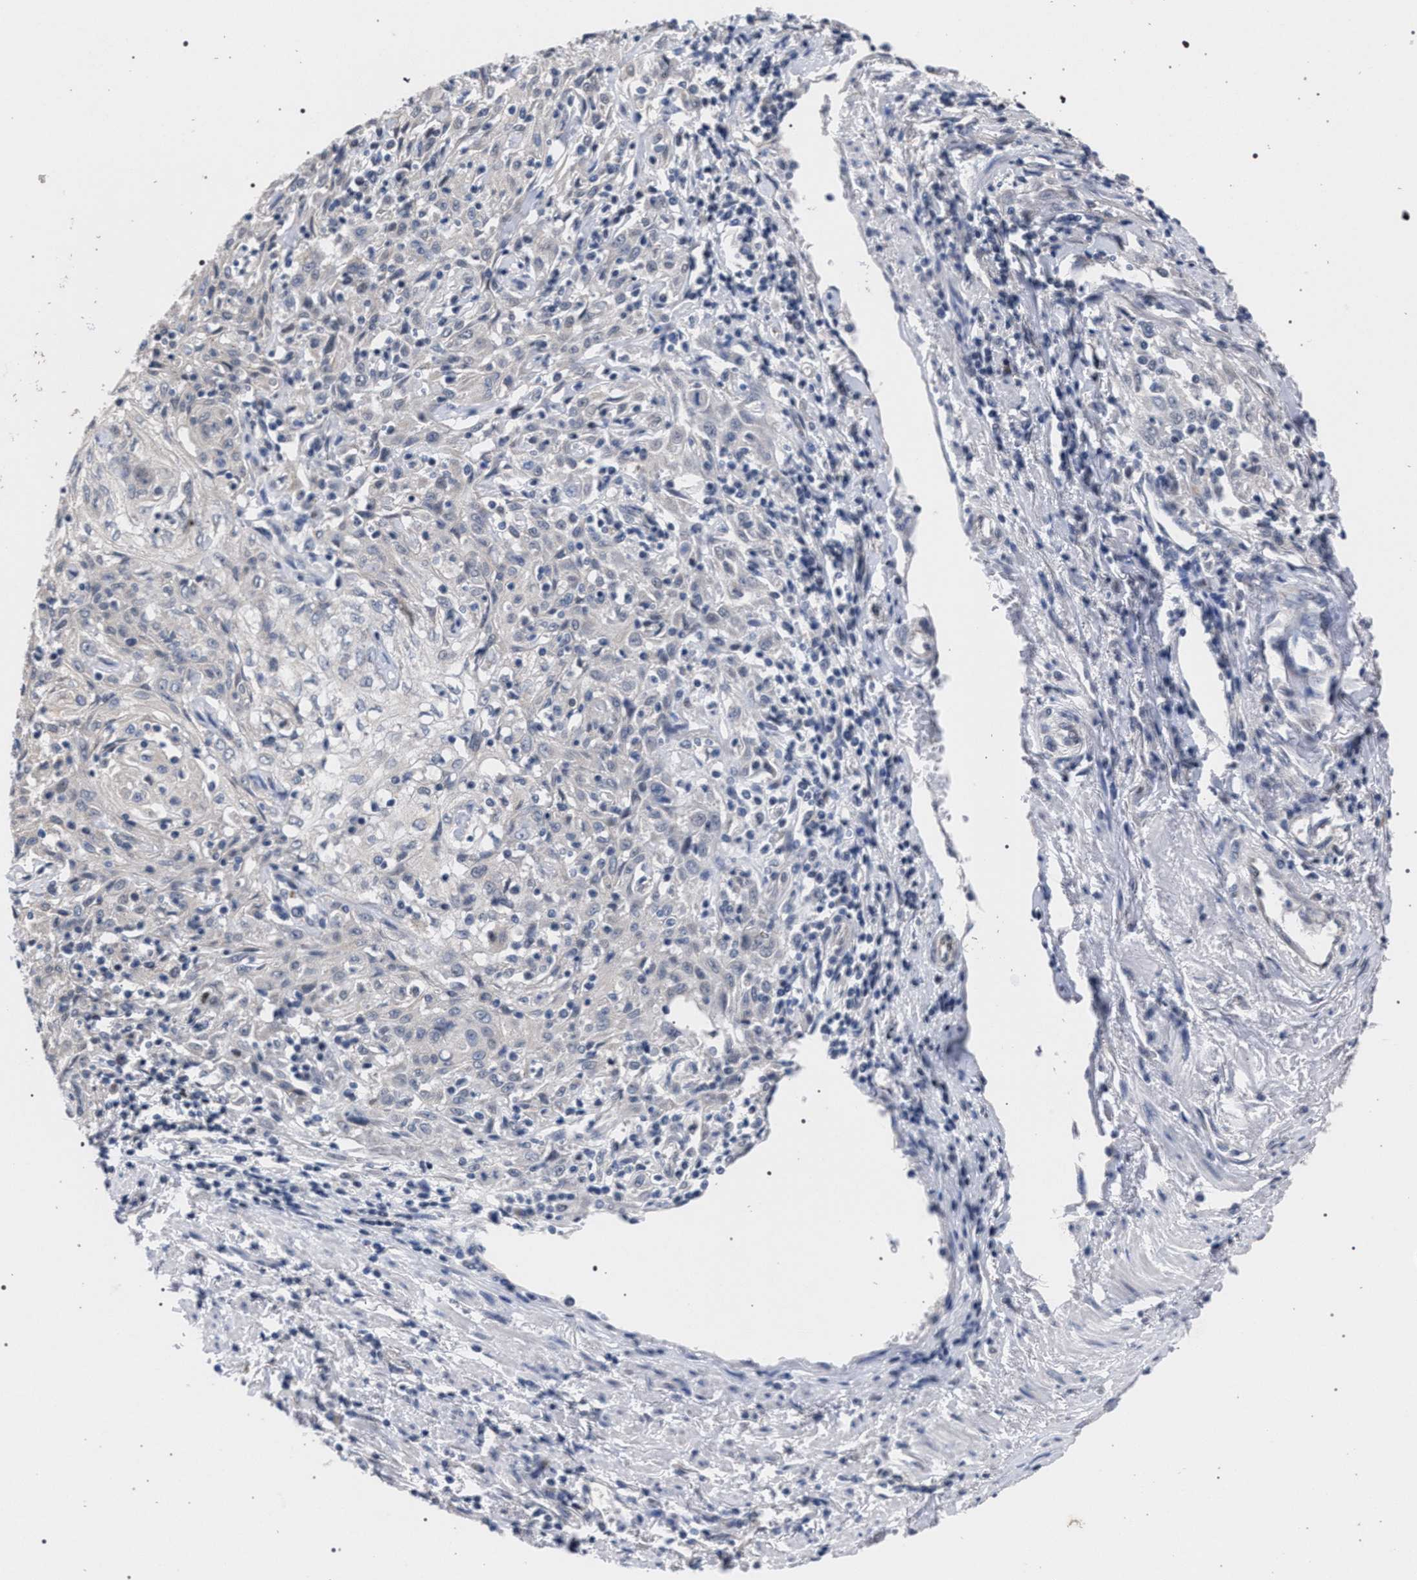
{"staining": {"intensity": "negative", "quantity": "none", "location": "none"}, "tissue": "skin cancer", "cell_type": "Tumor cells", "image_type": "cancer", "snomed": [{"axis": "morphology", "description": "Squamous cell carcinoma, NOS"}, {"axis": "morphology", "description": "Squamous cell carcinoma, metastatic, NOS"}, {"axis": "topography", "description": "Skin"}, {"axis": "topography", "description": "Lymph node"}], "caption": "Immunohistochemical staining of skin cancer (metastatic squamous cell carcinoma) reveals no significant expression in tumor cells. Brightfield microscopy of IHC stained with DAB (brown) and hematoxylin (blue), captured at high magnification.", "gene": "GOLGA2", "patient": {"sex": "male", "age": 75}}